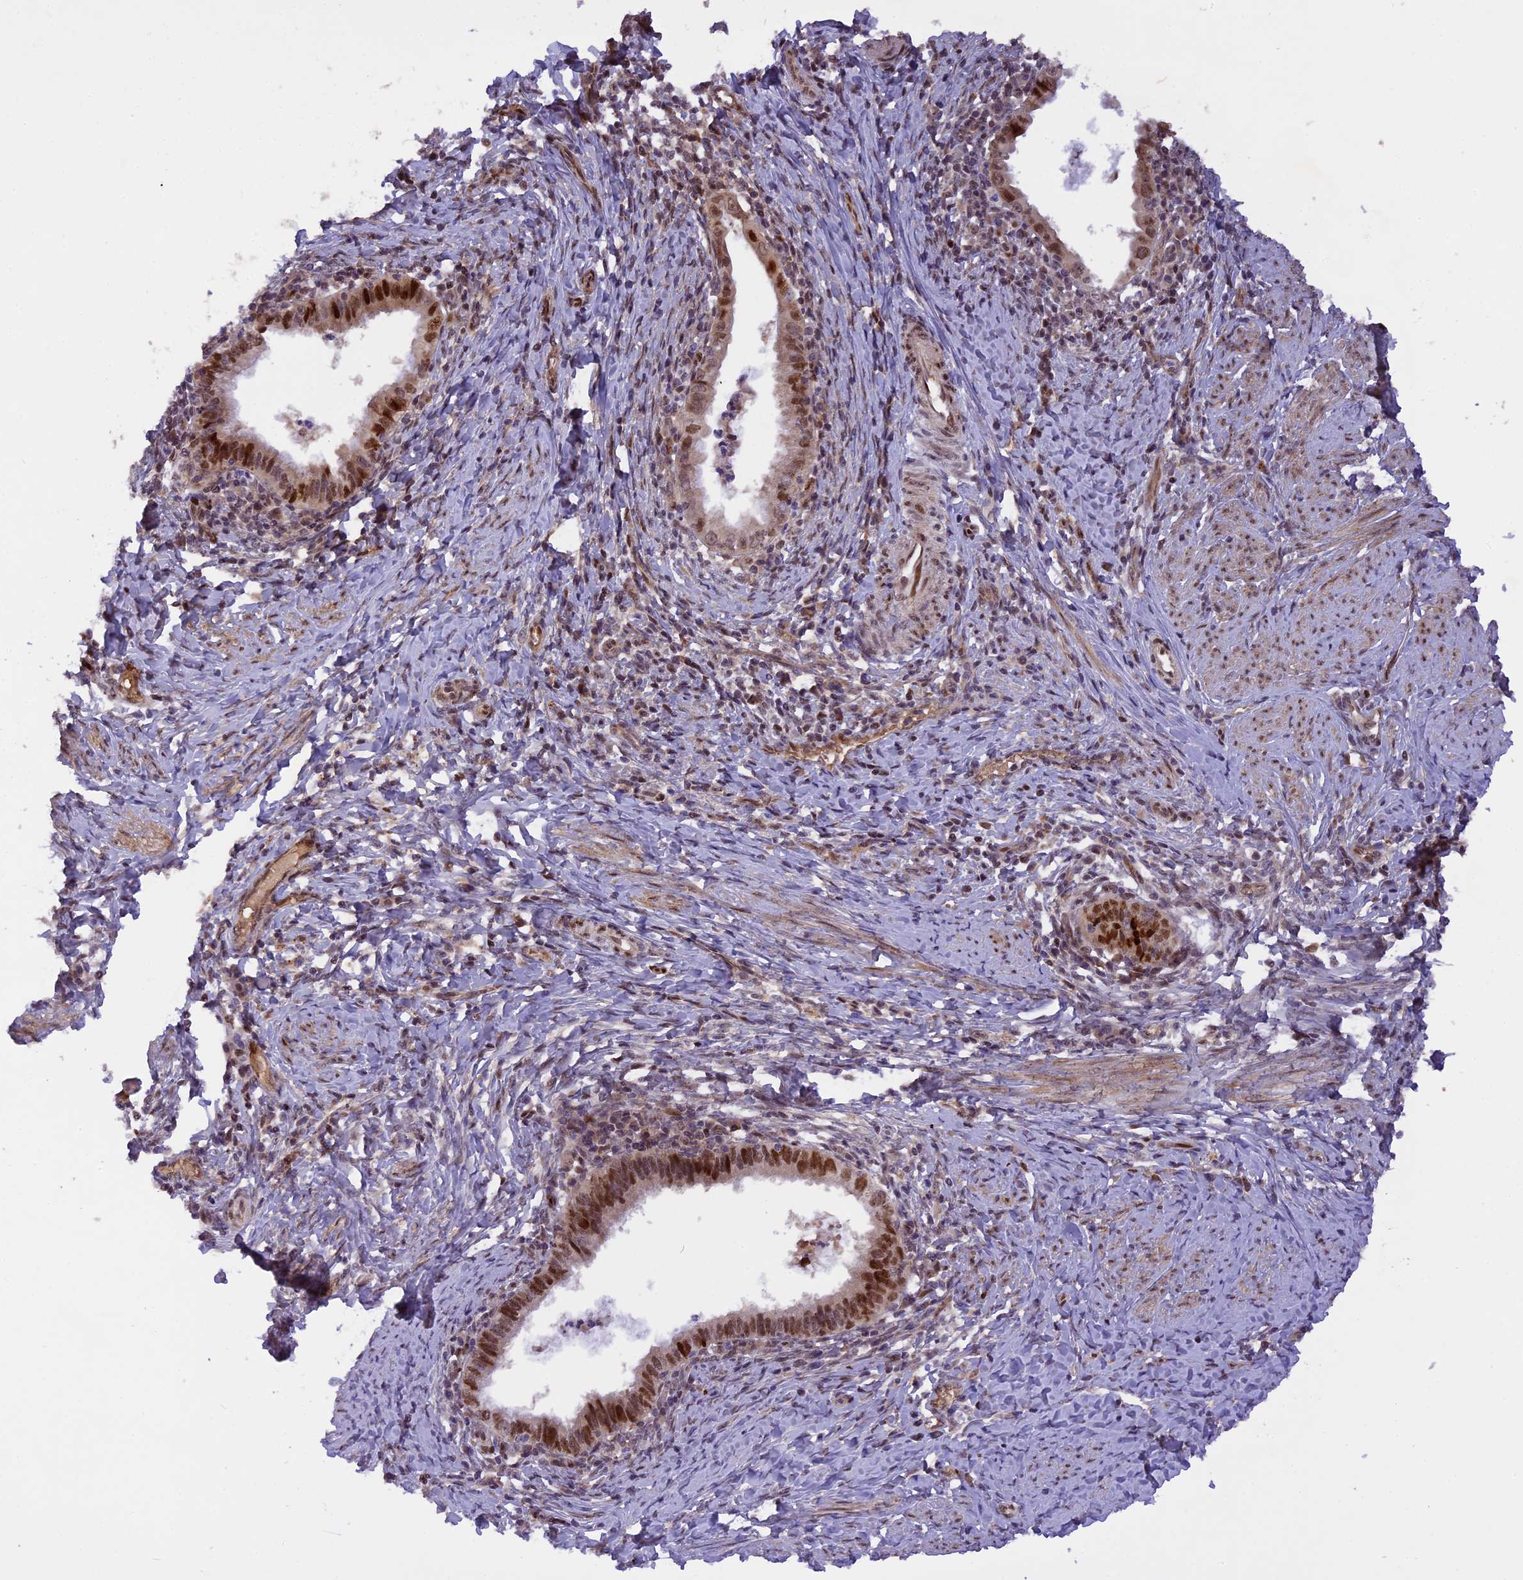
{"staining": {"intensity": "moderate", "quantity": ">75%", "location": "nuclear"}, "tissue": "cervical cancer", "cell_type": "Tumor cells", "image_type": "cancer", "snomed": [{"axis": "morphology", "description": "Adenocarcinoma, NOS"}, {"axis": "topography", "description": "Cervix"}], "caption": "Brown immunohistochemical staining in human cervical adenocarcinoma exhibits moderate nuclear positivity in approximately >75% of tumor cells. (Brightfield microscopy of DAB IHC at high magnification).", "gene": "MICALL1", "patient": {"sex": "female", "age": 36}}